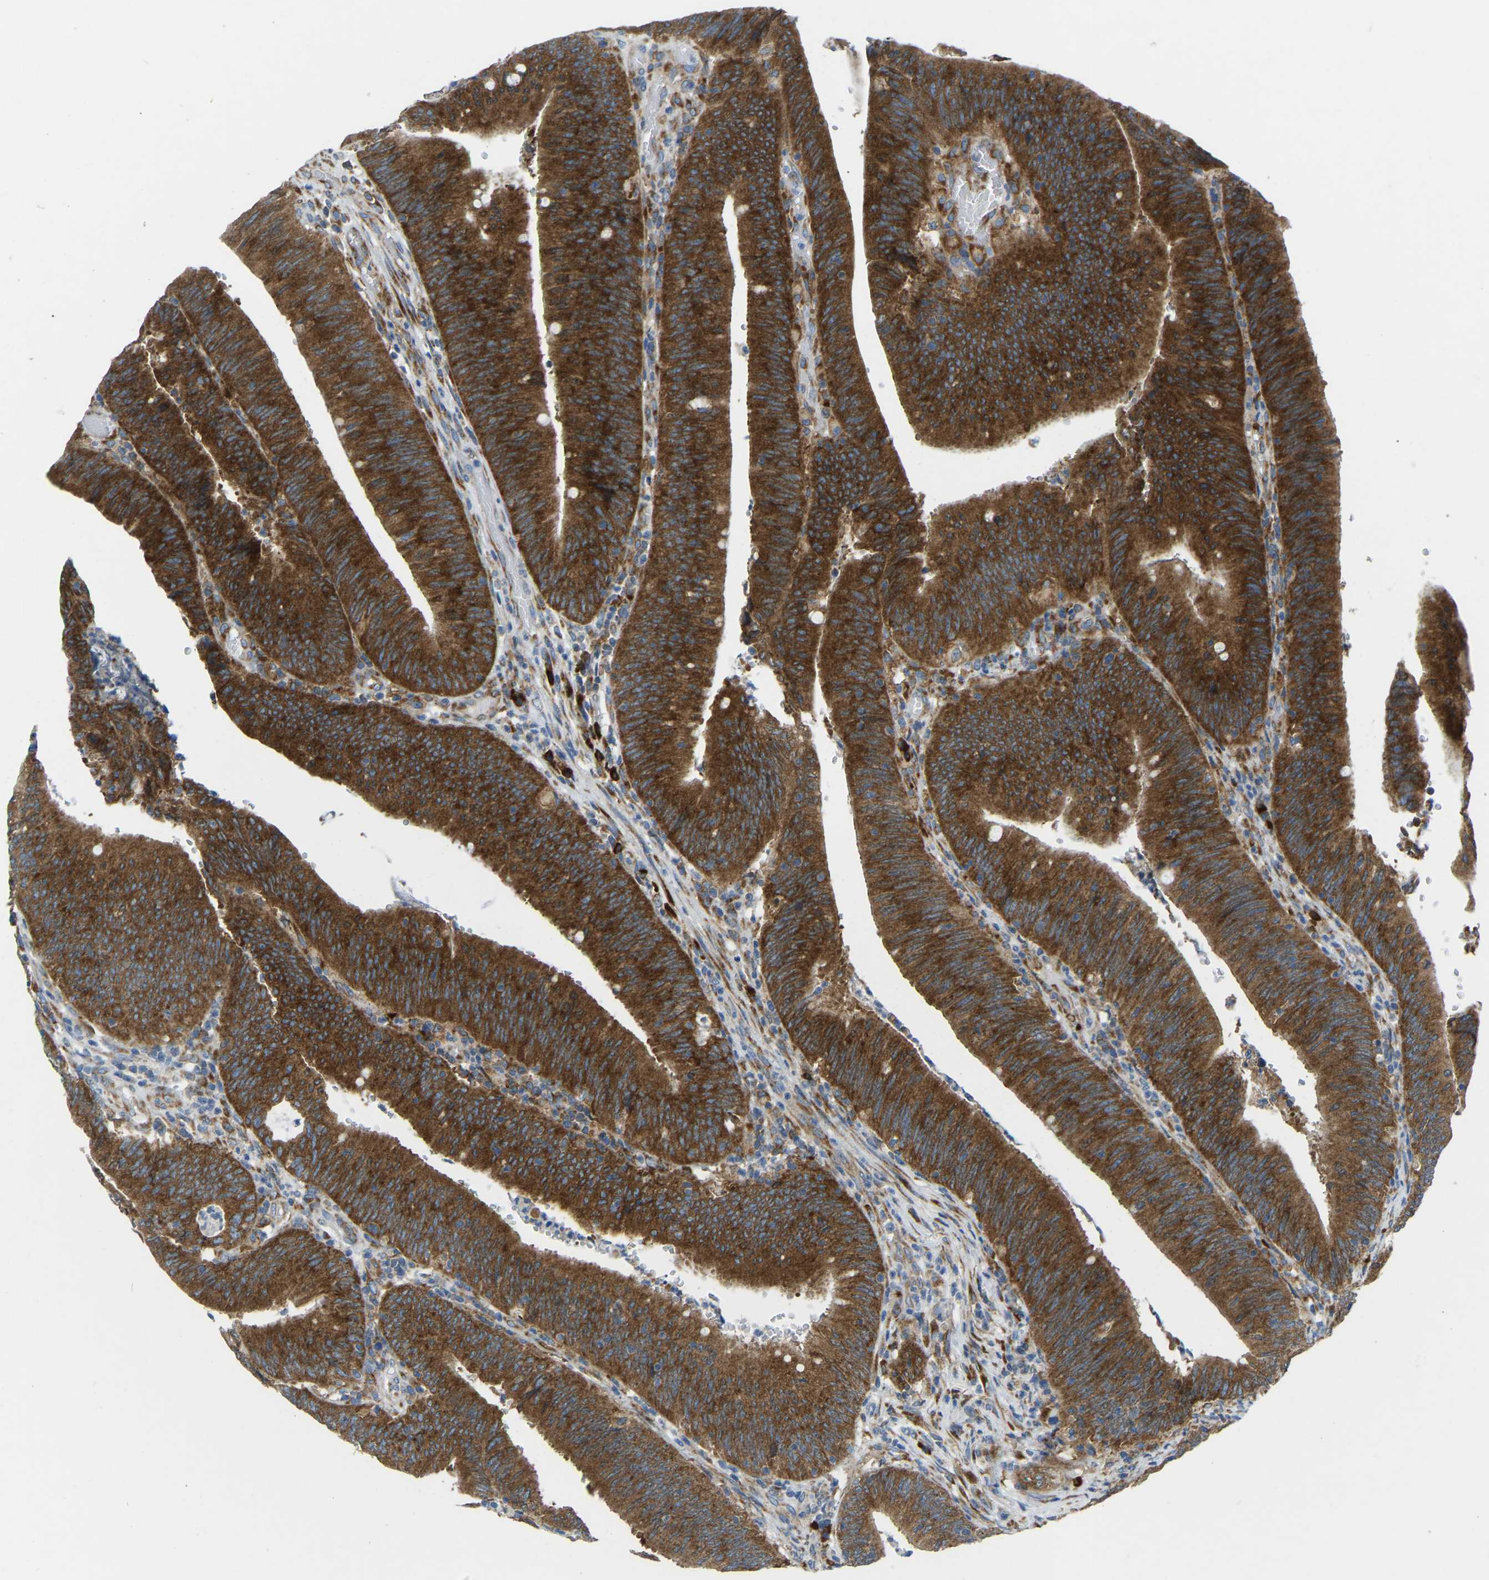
{"staining": {"intensity": "strong", "quantity": ">75%", "location": "cytoplasmic/membranous"}, "tissue": "colorectal cancer", "cell_type": "Tumor cells", "image_type": "cancer", "snomed": [{"axis": "morphology", "description": "Normal tissue, NOS"}, {"axis": "morphology", "description": "Adenocarcinoma, NOS"}, {"axis": "topography", "description": "Rectum"}], "caption": "Immunohistochemical staining of human colorectal cancer shows strong cytoplasmic/membranous protein expression in approximately >75% of tumor cells.", "gene": "SND1", "patient": {"sex": "female", "age": 66}}